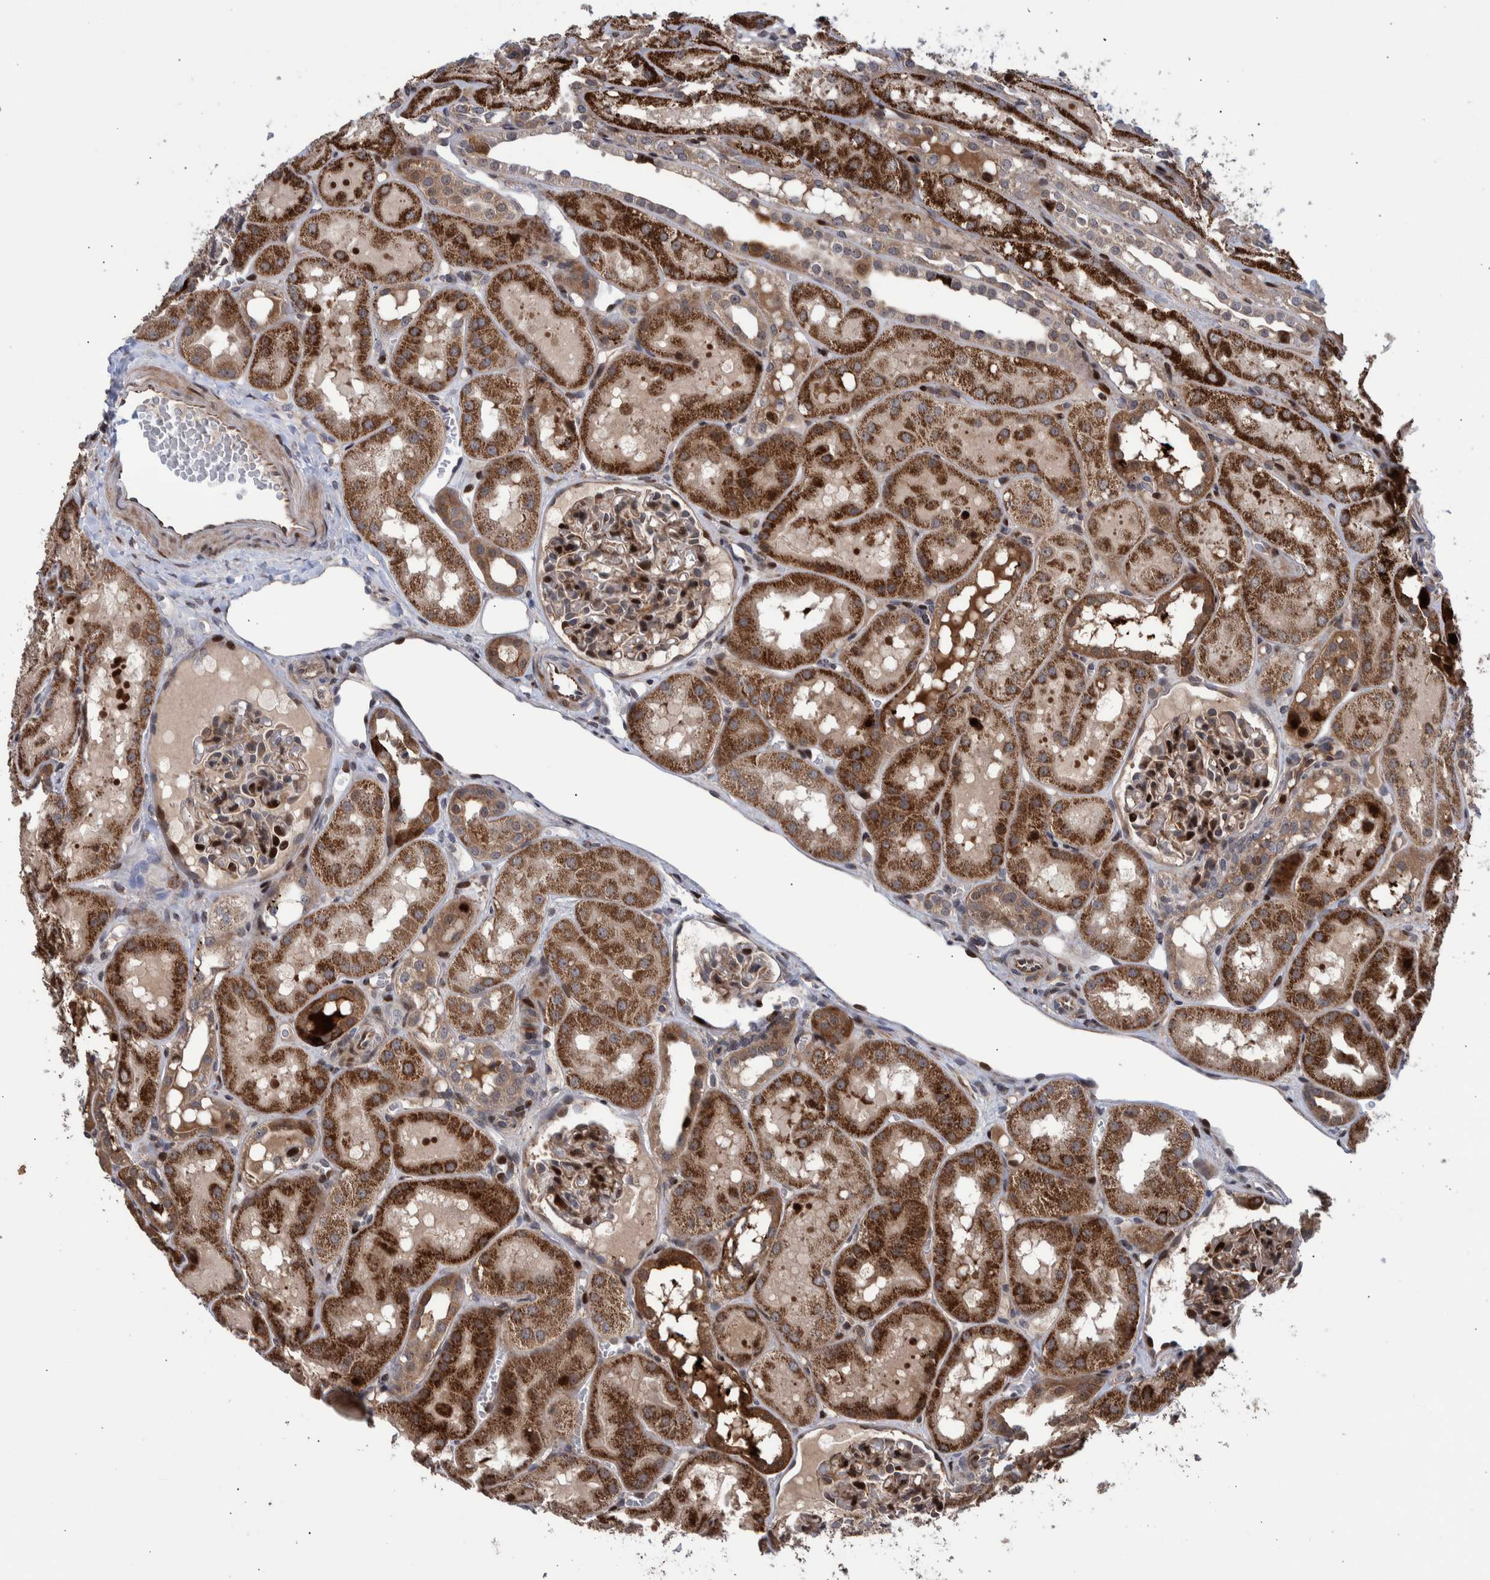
{"staining": {"intensity": "moderate", "quantity": ">75%", "location": "cytoplasmic/membranous,nuclear"}, "tissue": "kidney", "cell_type": "Cells in glomeruli", "image_type": "normal", "snomed": [{"axis": "morphology", "description": "Normal tissue, NOS"}, {"axis": "topography", "description": "Kidney"}, {"axis": "topography", "description": "Urinary bladder"}], "caption": "Human kidney stained with a brown dye demonstrates moderate cytoplasmic/membranous,nuclear positive positivity in approximately >75% of cells in glomeruli.", "gene": "SHISA6", "patient": {"sex": "male", "age": 16}}